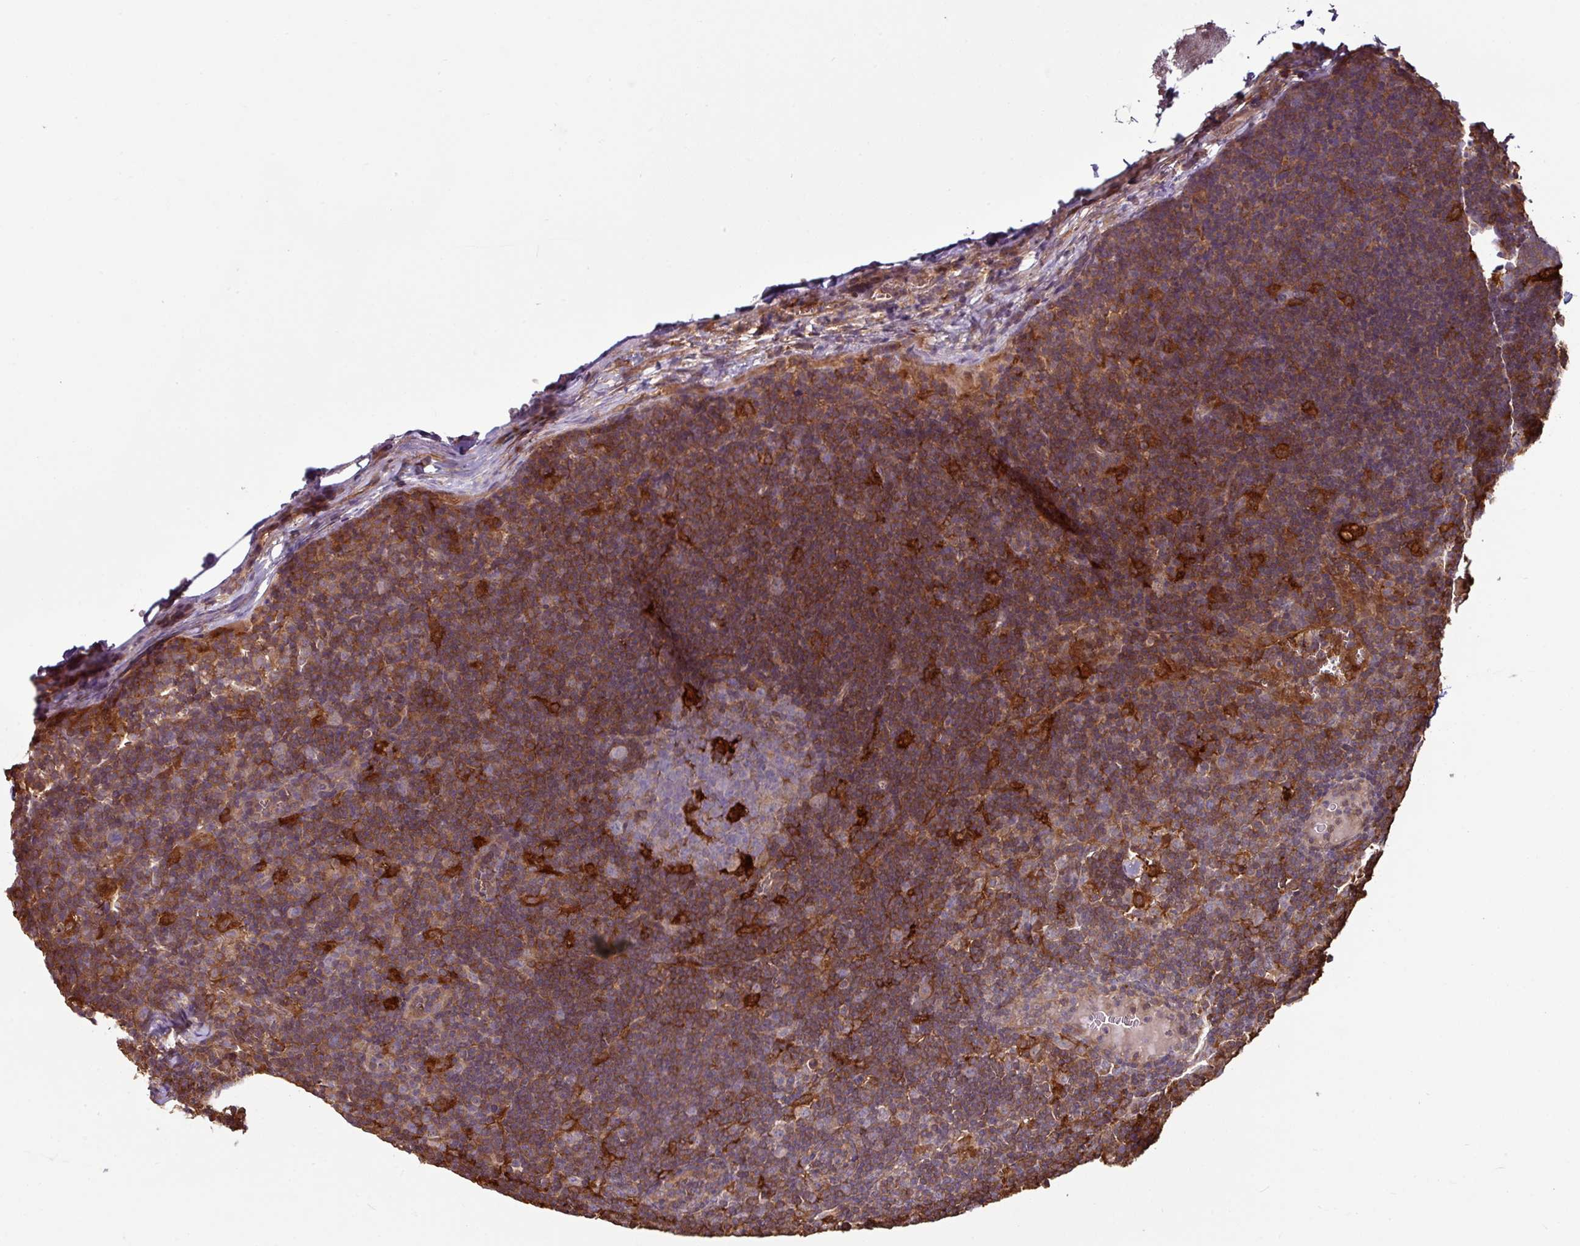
{"staining": {"intensity": "negative", "quantity": "none", "location": "none"}, "tissue": "lymph node", "cell_type": "Germinal center cells", "image_type": "normal", "snomed": [{"axis": "morphology", "description": "Normal tissue, NOS"}, {"axis": "topography", "description": "Lymph node"}], "caption": "IHC photomicrograph of unremarkable human lymph node stained for a protein (brown), which reveals no positivity in germinal center cells.", "gene": "GNPDA1", "patient": {"sex": "female", "age": 29}}